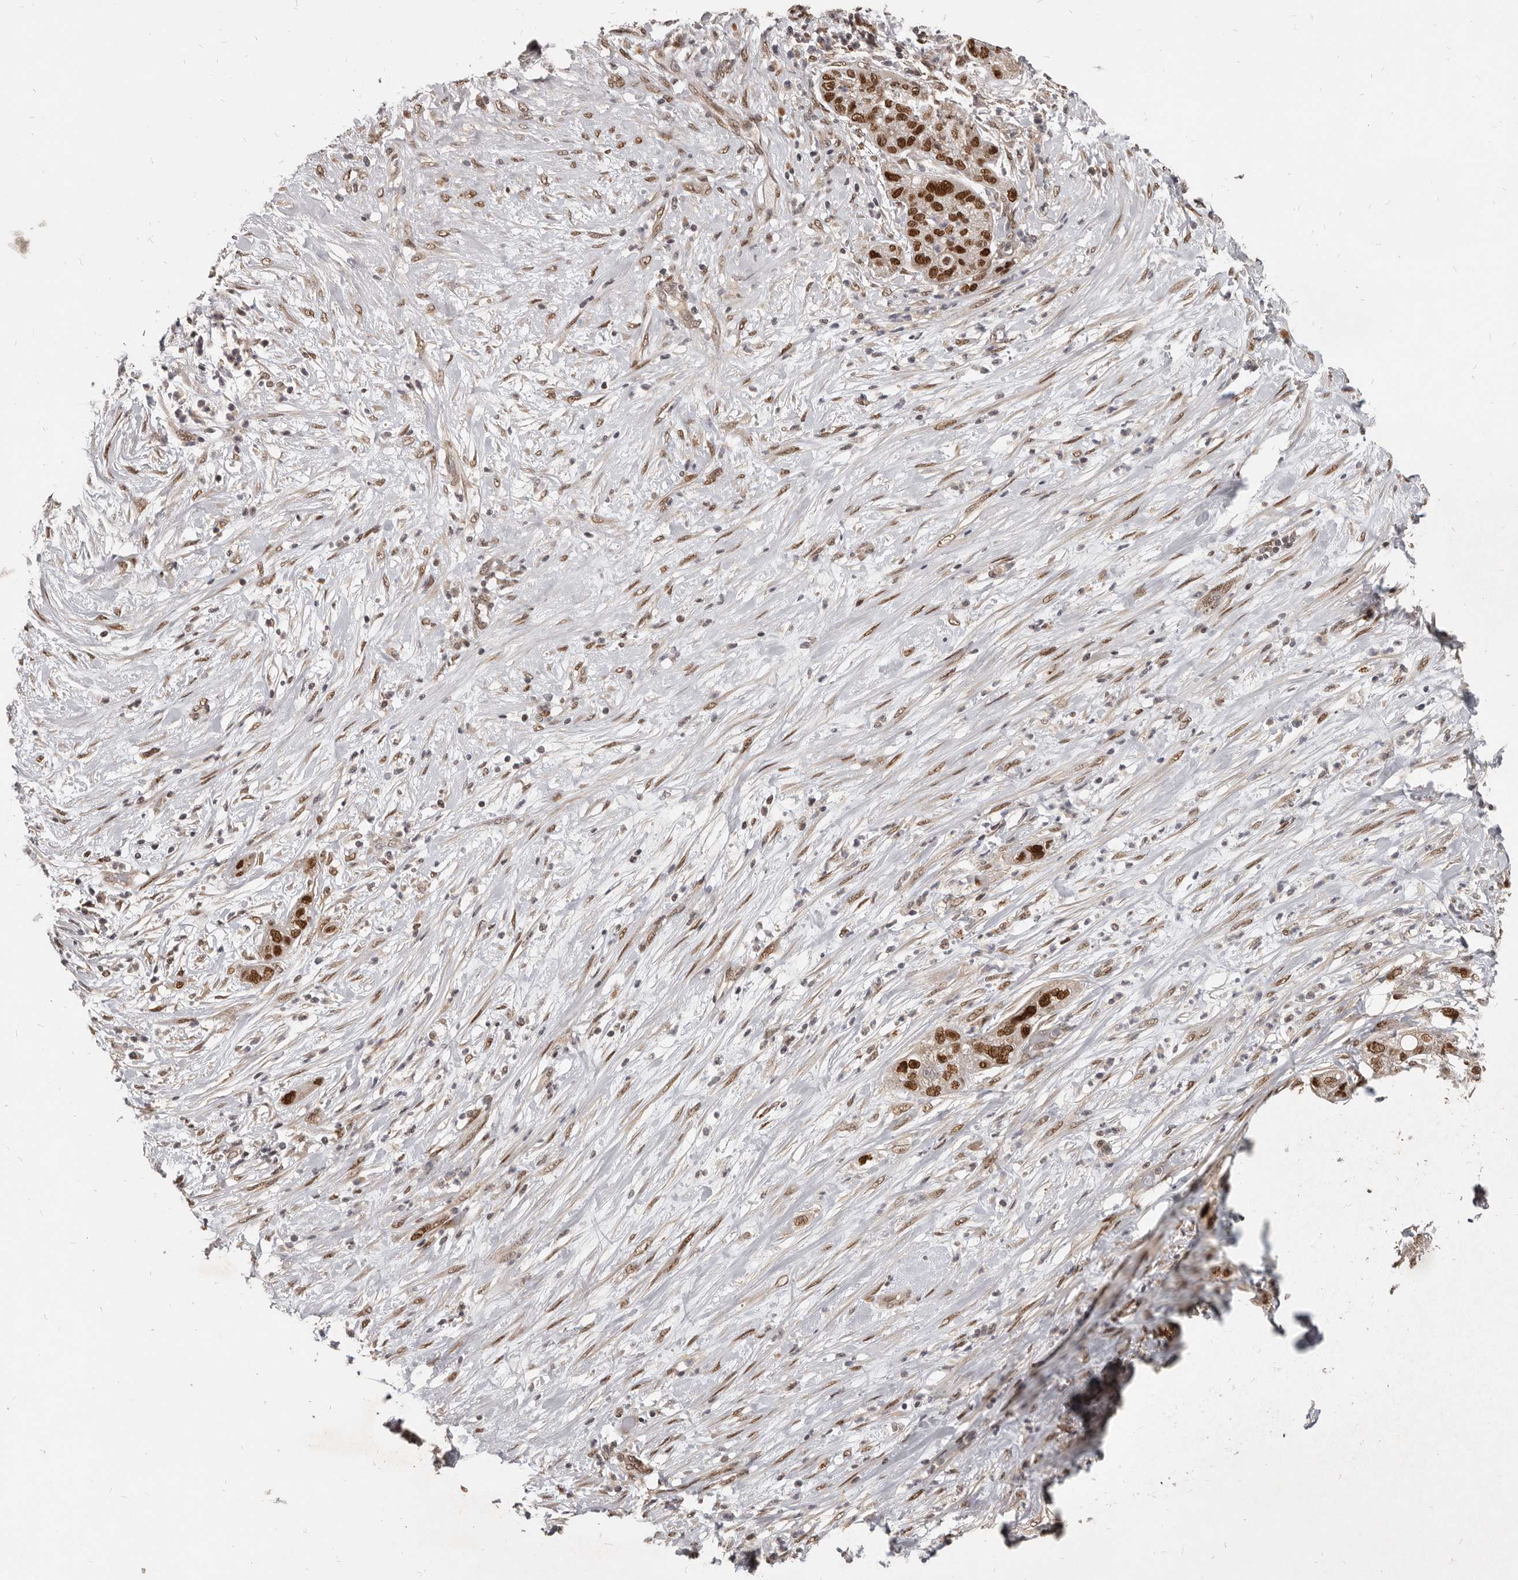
{"staining": {"intensity": "strong", "quantity": ">75%", "location": "nuclear"}, "tissue": "pancreatic cancer", "cell_type": "Tumor cells", "image_type": "cancer", "snomed": [{"axis": "morphology", "description": "Adenocarcinoma, NOS"}, {"axis": "topography", "description": "Pancreas"}], "caption": "There is high levels of strong nuclear expression in tumor cells of pancreatic cancer (adenocarcinoma), as demonstrated by immunohistochemical staining (brown color).", "gene": "ATF5", "patient": {"sex": "female", "age": 78}}